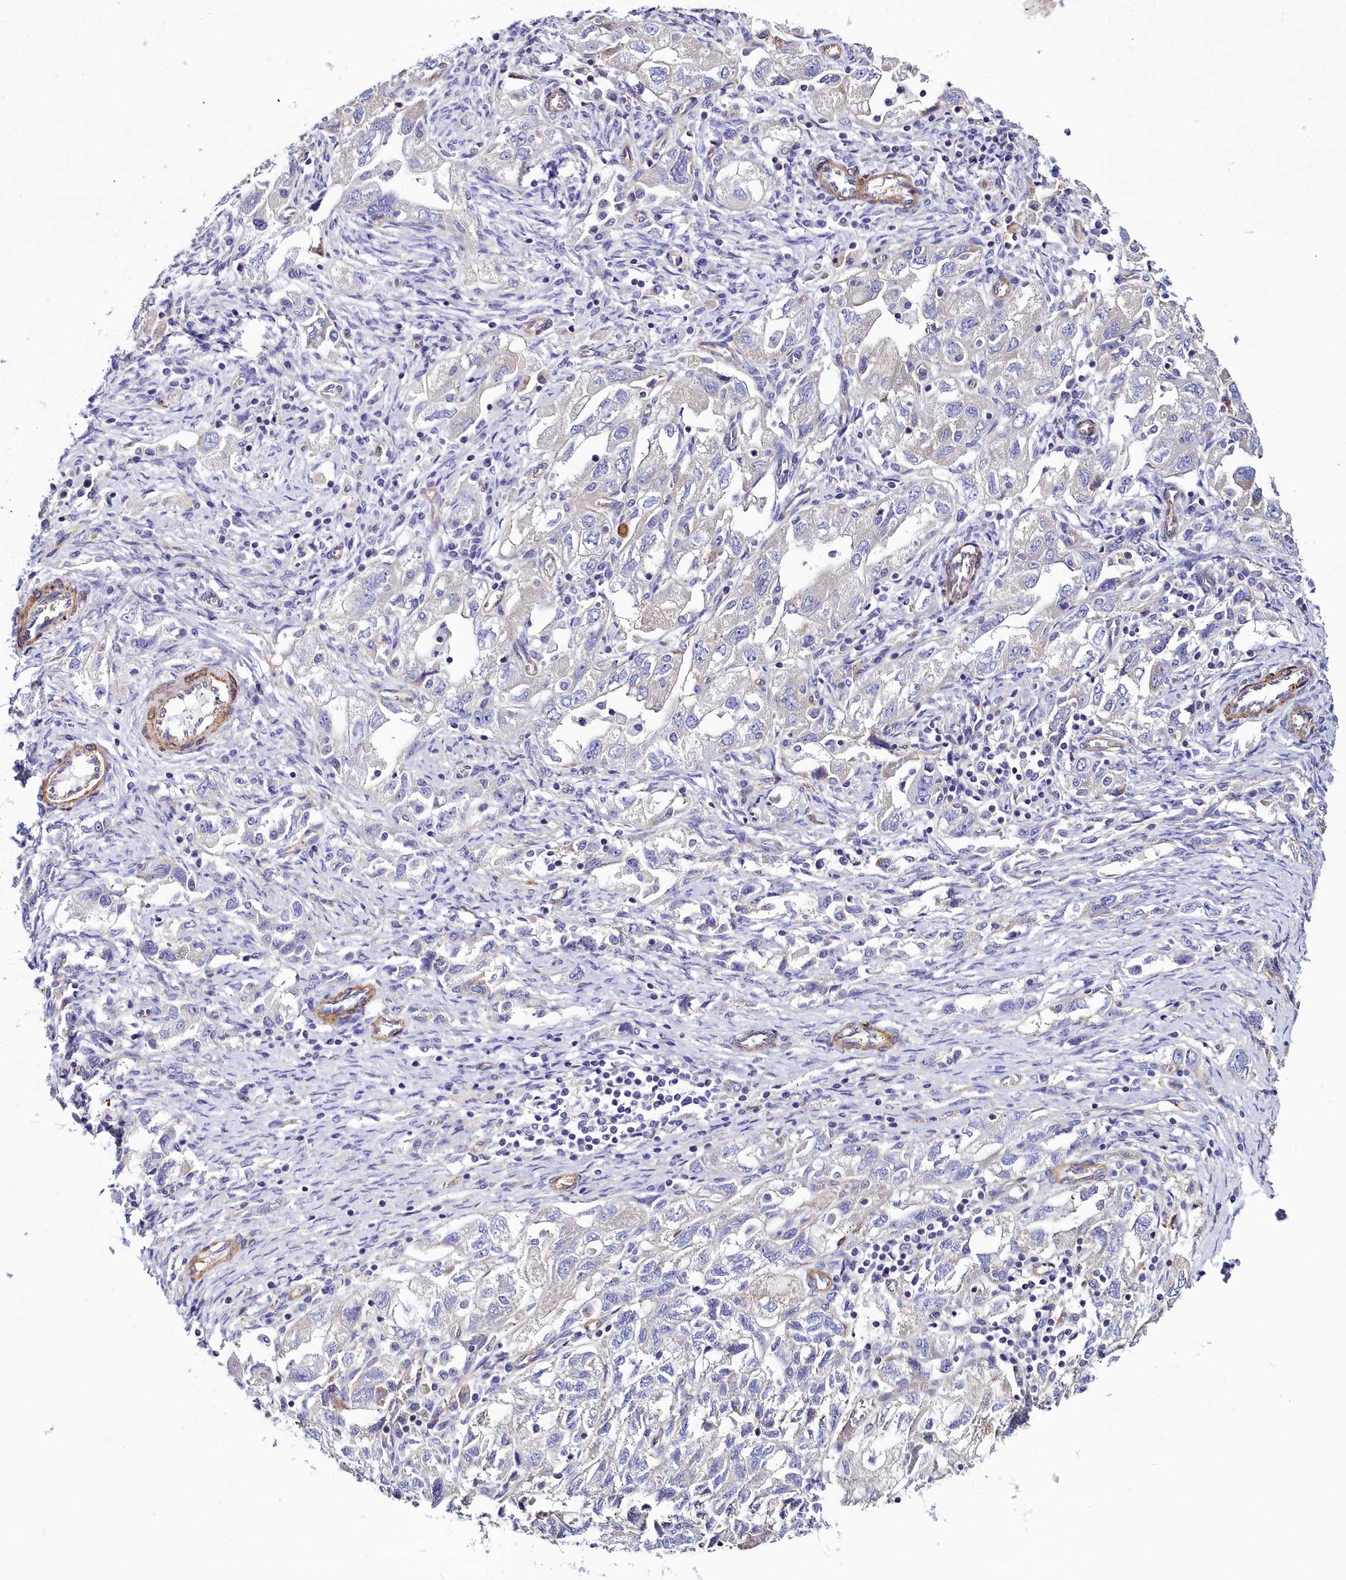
{"staining": {"intensity": "negative", "quantity": "none", "location": "none"}, "tissue": "ovarian cancer", "cell_type": "Tumor cells", "image_type": "cancer", "snomed": [{"axis": "morphology", "description": "Carcinoma, NOS"}, {"axis": "morphology", "description": "Cystadenocarcinoma, serous, NOS"}, {"axis": "topography", "description": "Ovary"}], "caption": "Carcinoma (ovarian) stained for a protein using IHC reveals no staining tumor cells.", "gene": "FADS3", "patient": {"sex": "female", "age": 69}}